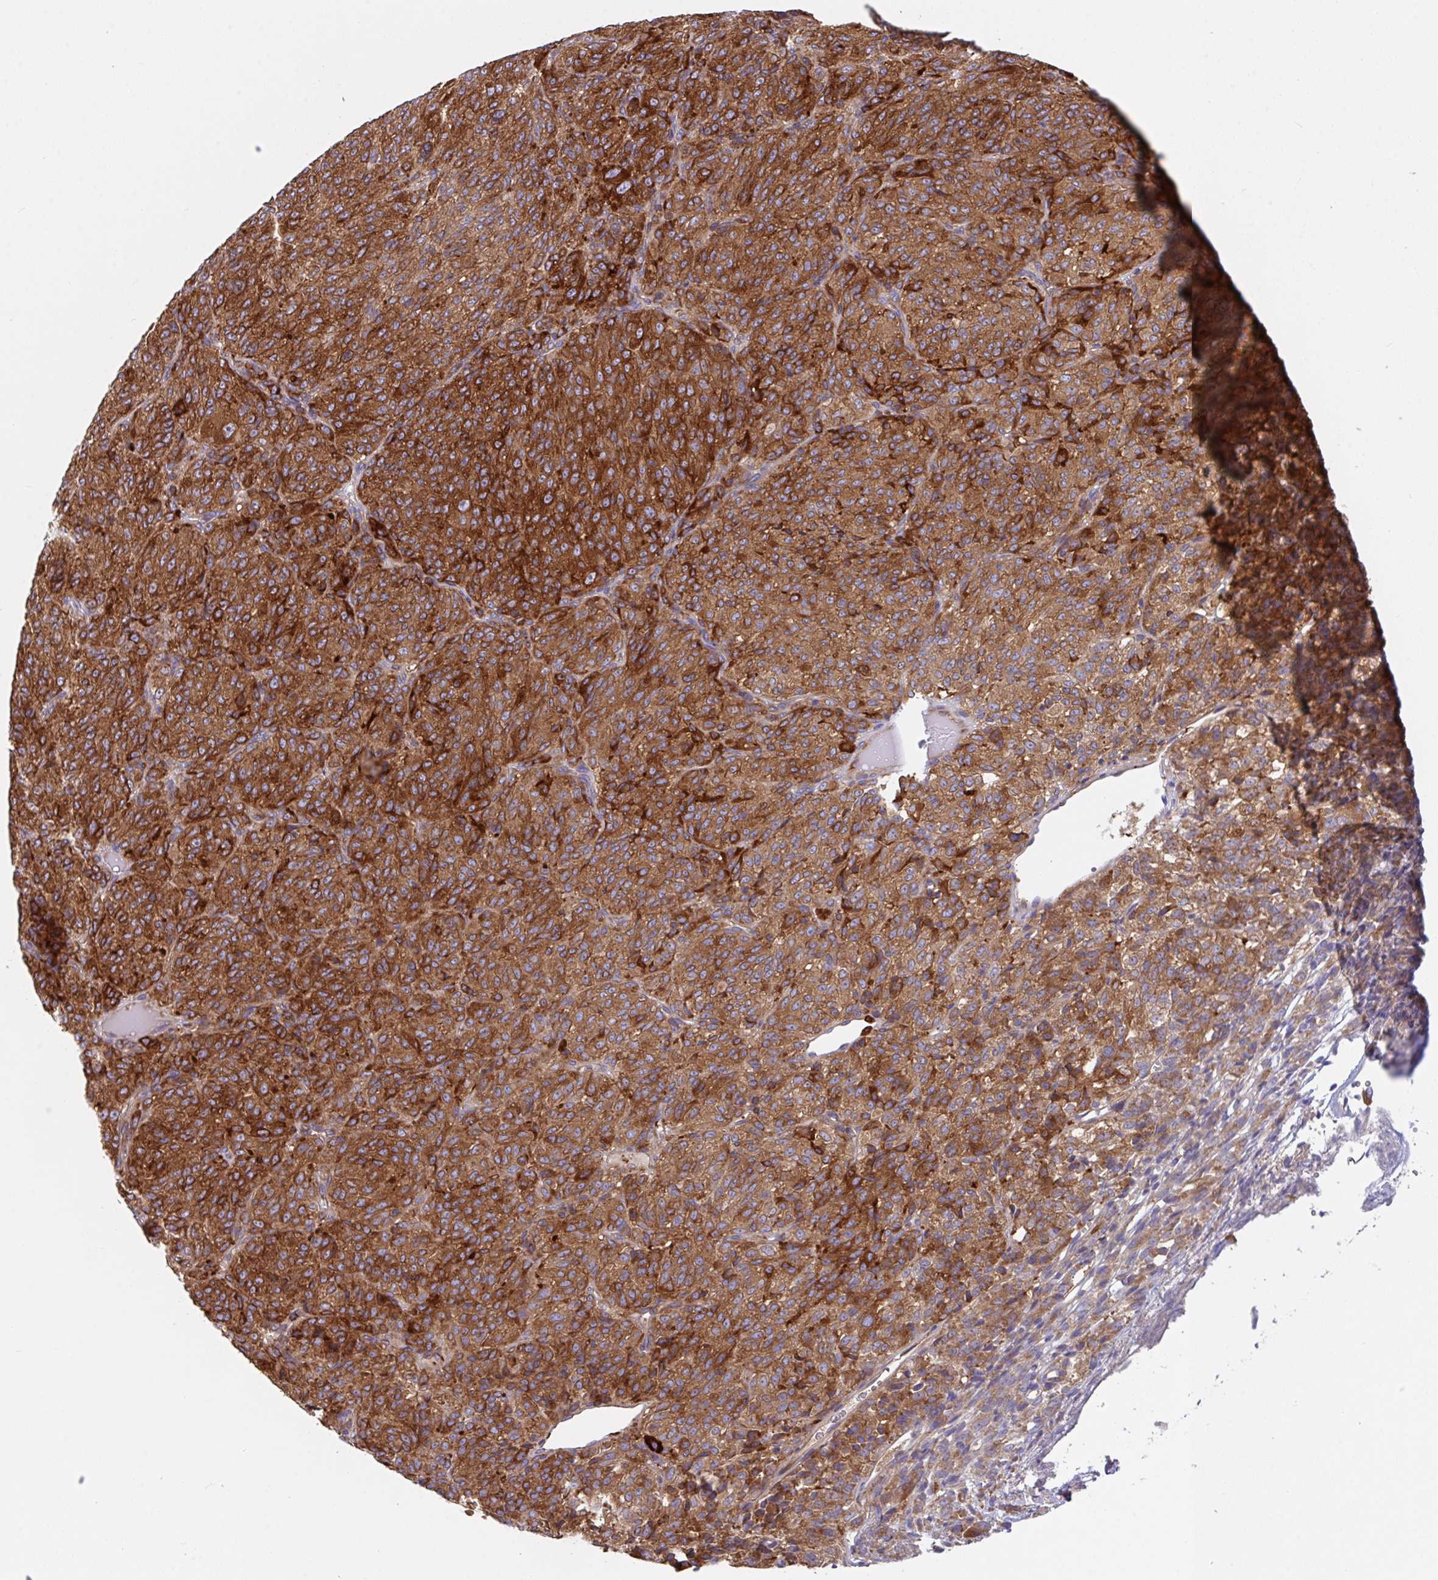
{"staining": {"intensity": "strong", "quantity": ">75%", "location": "cytoplasmic/membranous"}, "tissue": "melanoma", "cell_type": "Tumor cells", "image_type": "cancer", "snomed": [{"axis": "morphology", "description": "Malignant melanoma, Metastatic site"}, {"axis": "topography", "description": "Brain"}], "caption": "This image demonstrates immunohistochemistry (IHC) staining of melanoma, with high strong cytoplasmic/membranous positivity in about >75% of tumor cells.", "gene": "YARS2", "patient": {"sex": "female", "age": 56}}